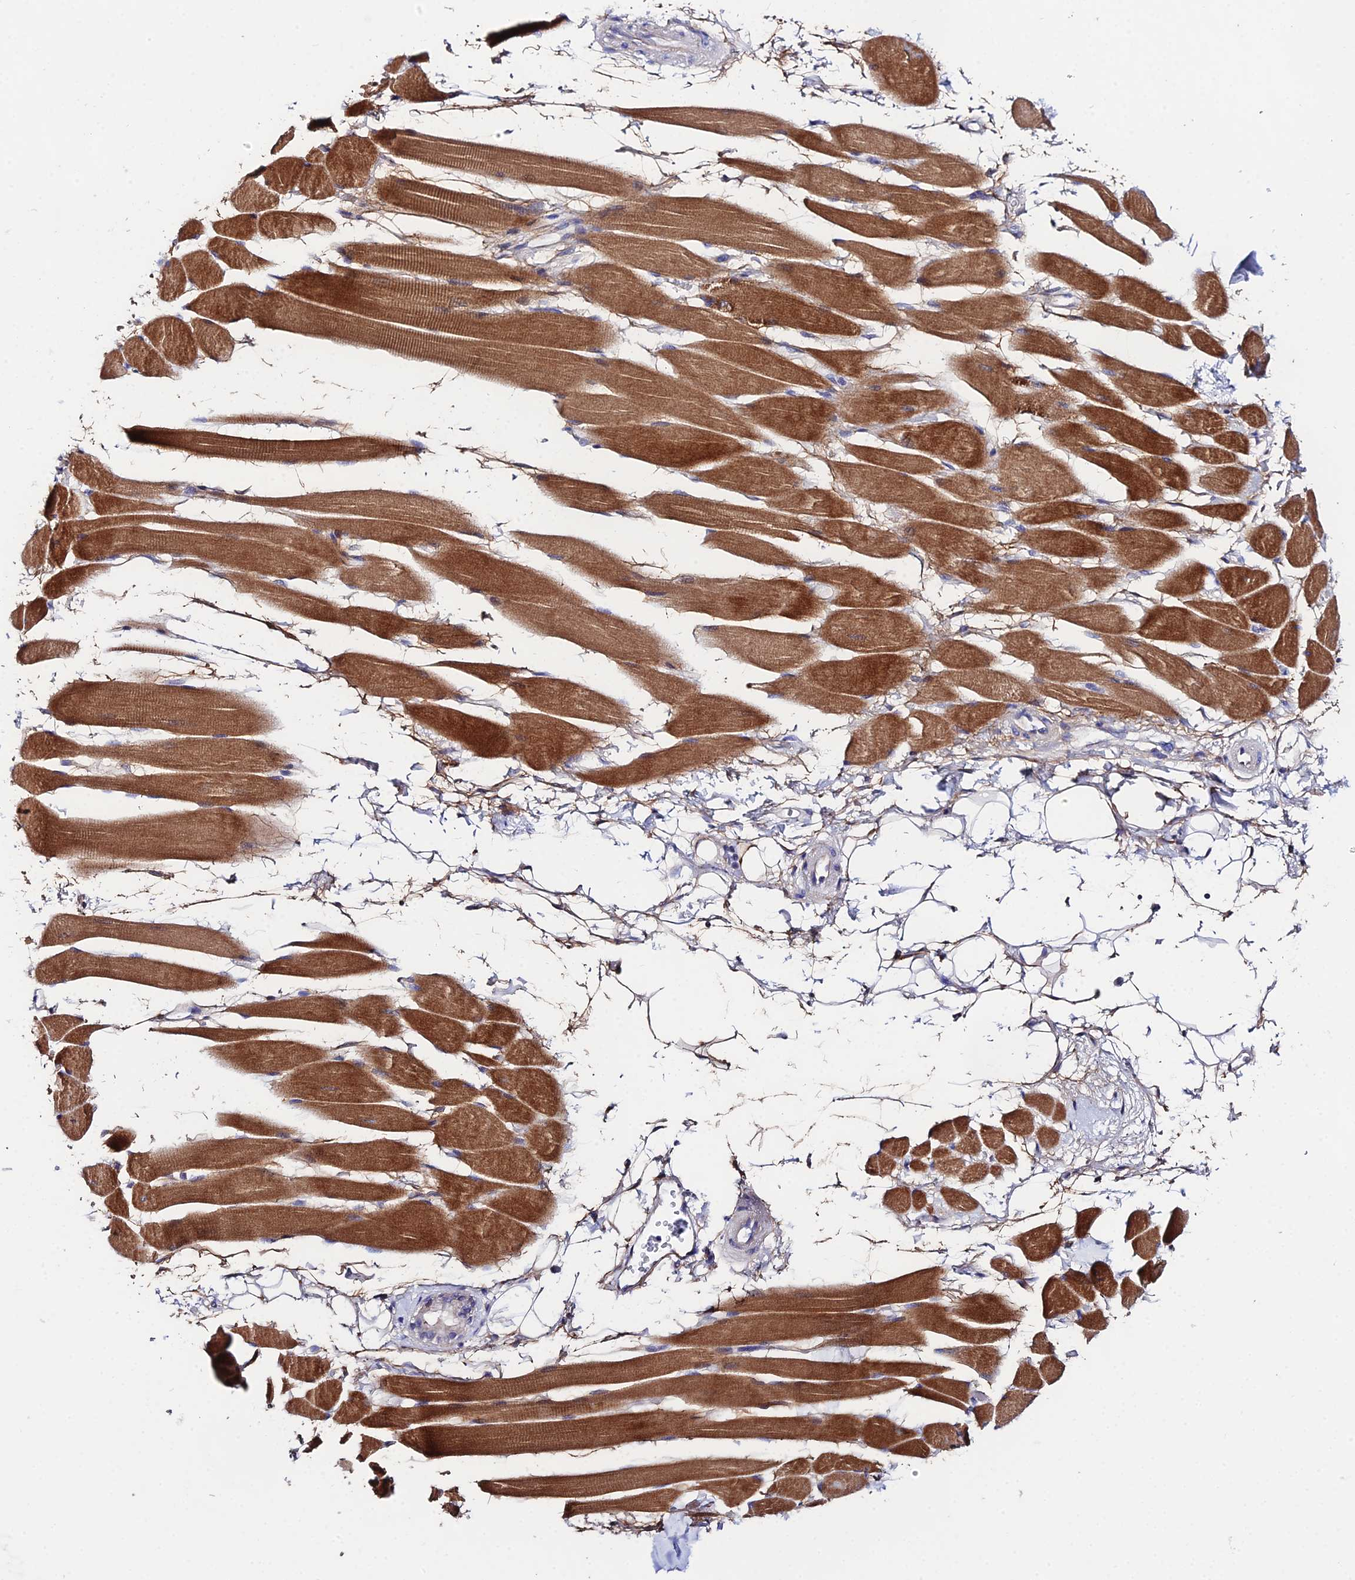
{"staining": {"intensity": "moderate", "quantity": ">75%", "location": "cytoplasmic/membranous"}, "tissue": "skeletal muscle", "cell_type": "Myocytes", "image_type": "normal", "snomed": [{"axis": "morphology", "description": "Normal tissue, NOS"}, {"axis": "topography", "description": "Skeletal muscle"}, {"axis": "topography", "description": "Oral tissue"}, {"axis": "topography", "description": "Peripheral nerve tissue"}], "caption": "A high-resolution histopathology image shows IHC staining of normal skeletal muscle, which demonstrates moderate cytoplasmic/membranous expression in approximately >75% of myocytes. (DAB (3,3'-diaminobenzidine) = brown stain, brightfield microscopy at high magnification).", "gene": "PPP2R2A", "patient": {"sex": "female", "age": 84}}